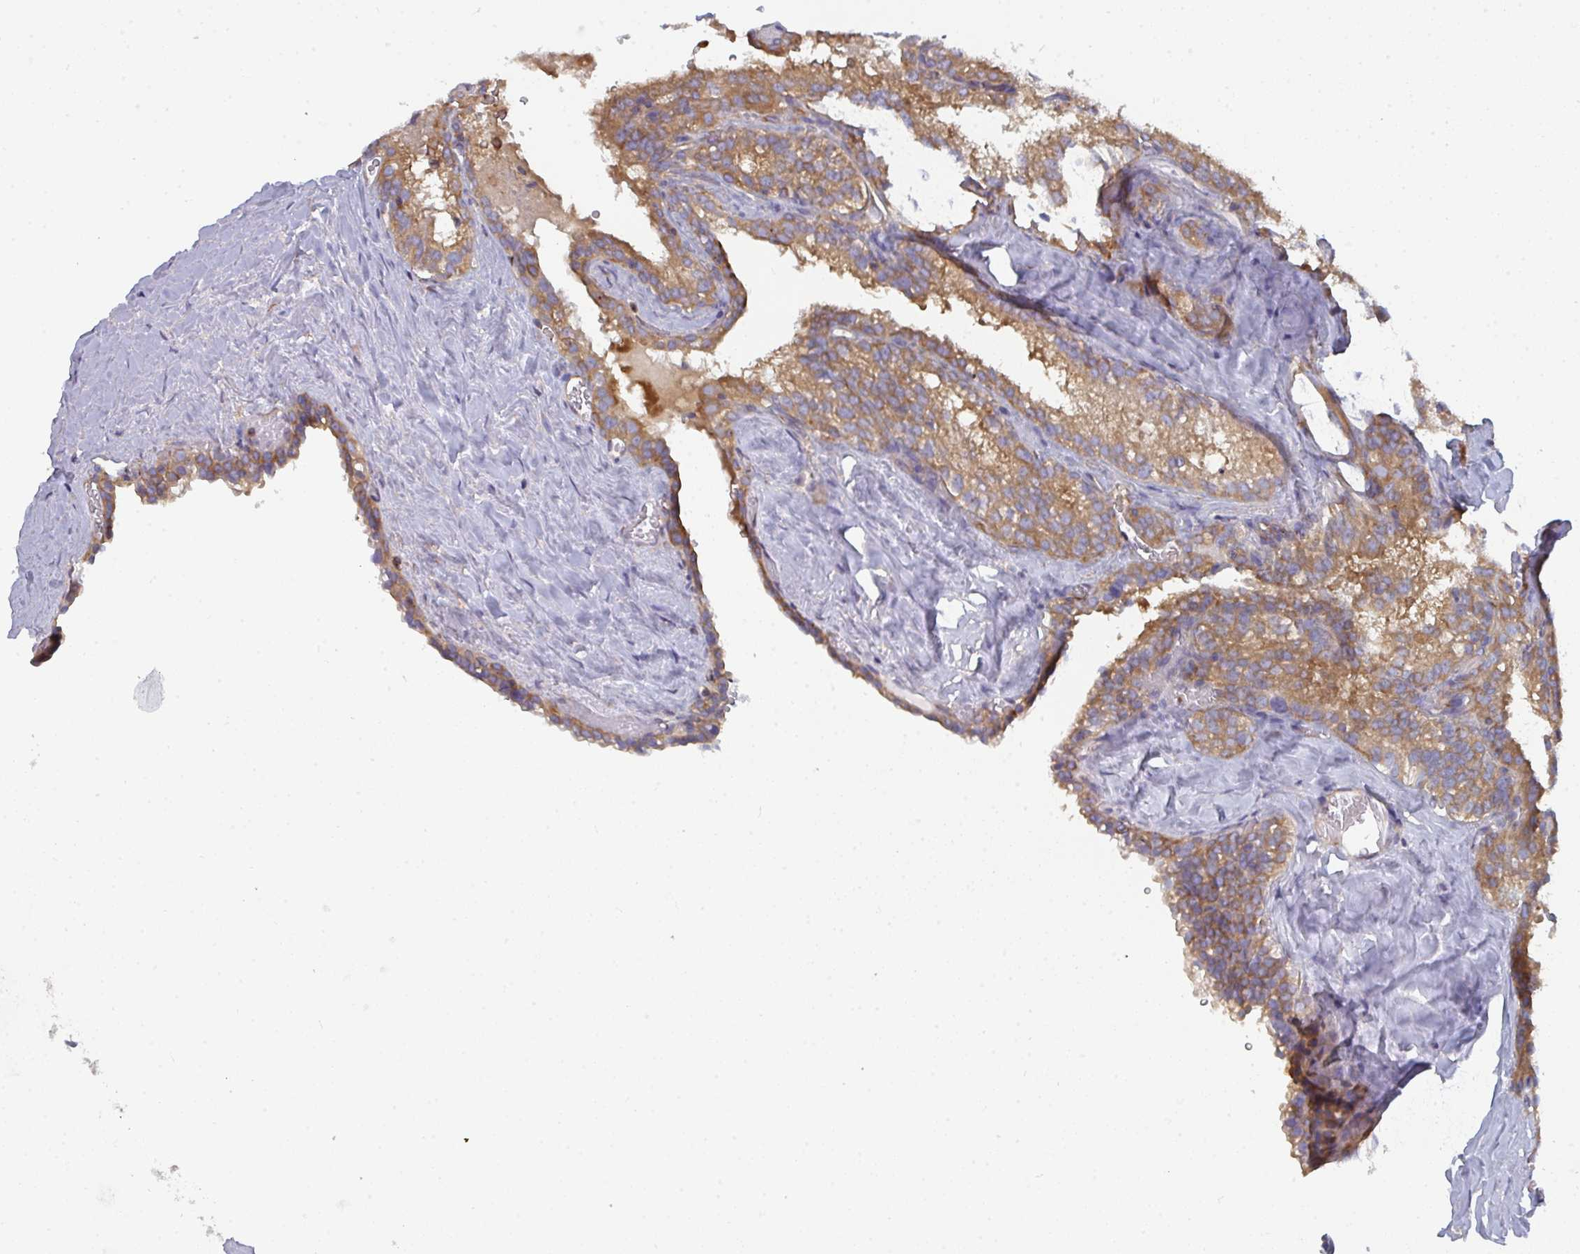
{"staining": {"intensity": "moderate", "quantity": ">75%", "location": "cytoplasmic/membranous"}, "tissue": "seminal vesicle", "cell_type": "Glandular cells", "image_type": "normal", "snomed": [{"axis": "morphology", "description": "Normal tissue, NOS"}, {"axis": "topography", "description": "Seminal veicle"}], "caption": "DAB (3,3'-diaminobenzidine) immunohistochemical staining of benign seminal vesicle displays moderate cytoplasmic/membranous protein expression in about >75% of glandular cells.", "gene": "DYNC1I2", "patient": {"sex": "male", "age": 47}}